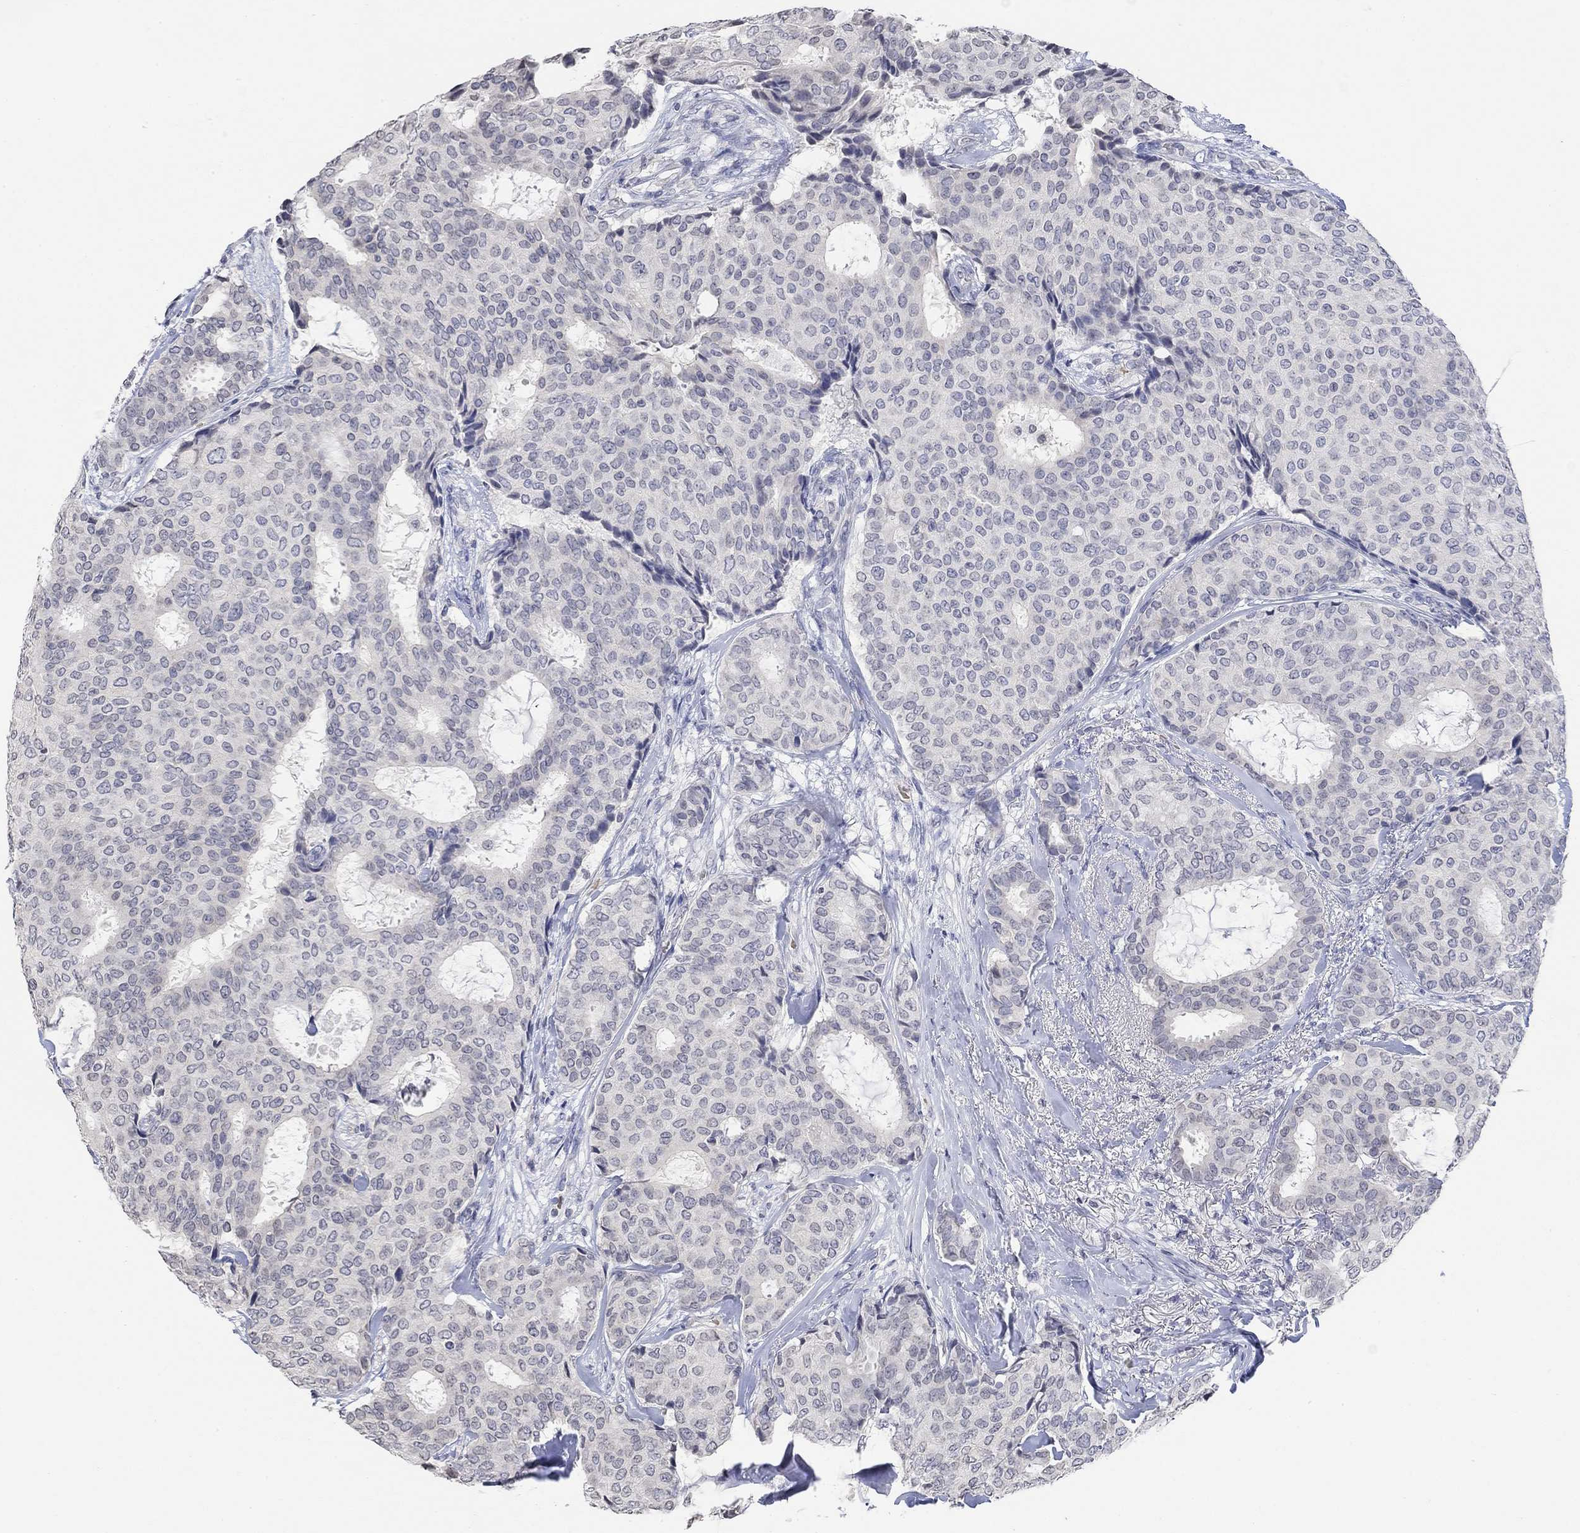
{"staining": {"intensity": "negative", "quantity": "none", "location": "none"}, "tissue": "breast cancer", "cell_type": "Tumor cells", "image_type": "cancer", "snomed": [{"axis": "morphology", "description": "Duct carcinoma"}, {"axis": "topography", "description": "Breast"}], "caption": "The immunohistochemistry micrograph has no significant expression in tumor cells of breast intraductal carcinoma tissue.", "gene": "TMEM255A", "patient": {"sex": "female", "age": 75}}